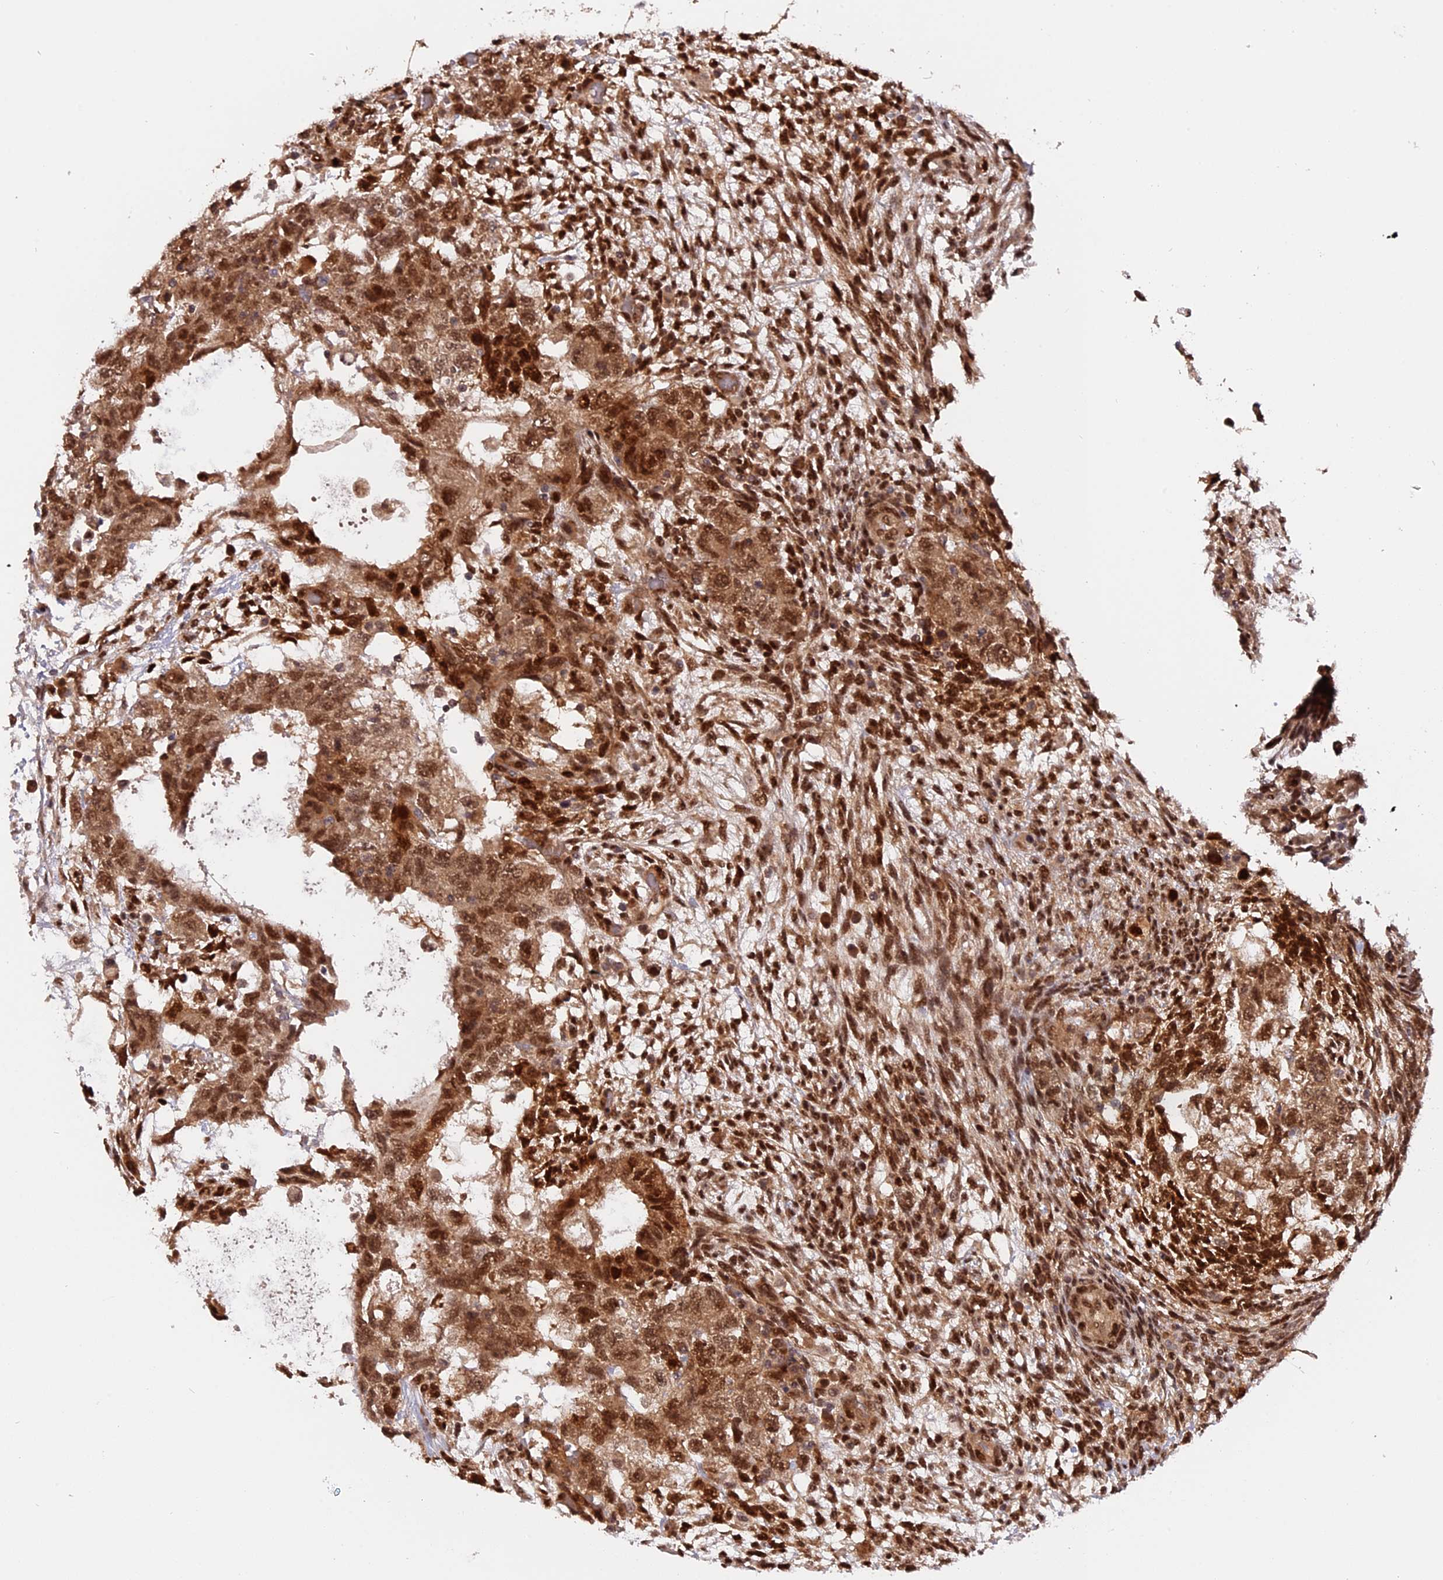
{"staining": {"intensity": "strong", "quantity": ">75%", "location": "nuclear"}, "tissue": "testis cancer", "cell_type": "Tumor cells", "image_type": "cancer", "snomed": [{"axis": "morphology", "description": "Normal tissue, NOS"}, {"axis": "morphology", "description": "Carcinoma, Embryonal, NOS"}, {"axis": "topography", "description": "Testis"}], "caption": "Tumor cells exhibit strong nuclear staining in approximately >75% of cells in testis cancer.", "gene": "ZNF428", "patient": {"sex": "male", "age": 36}}